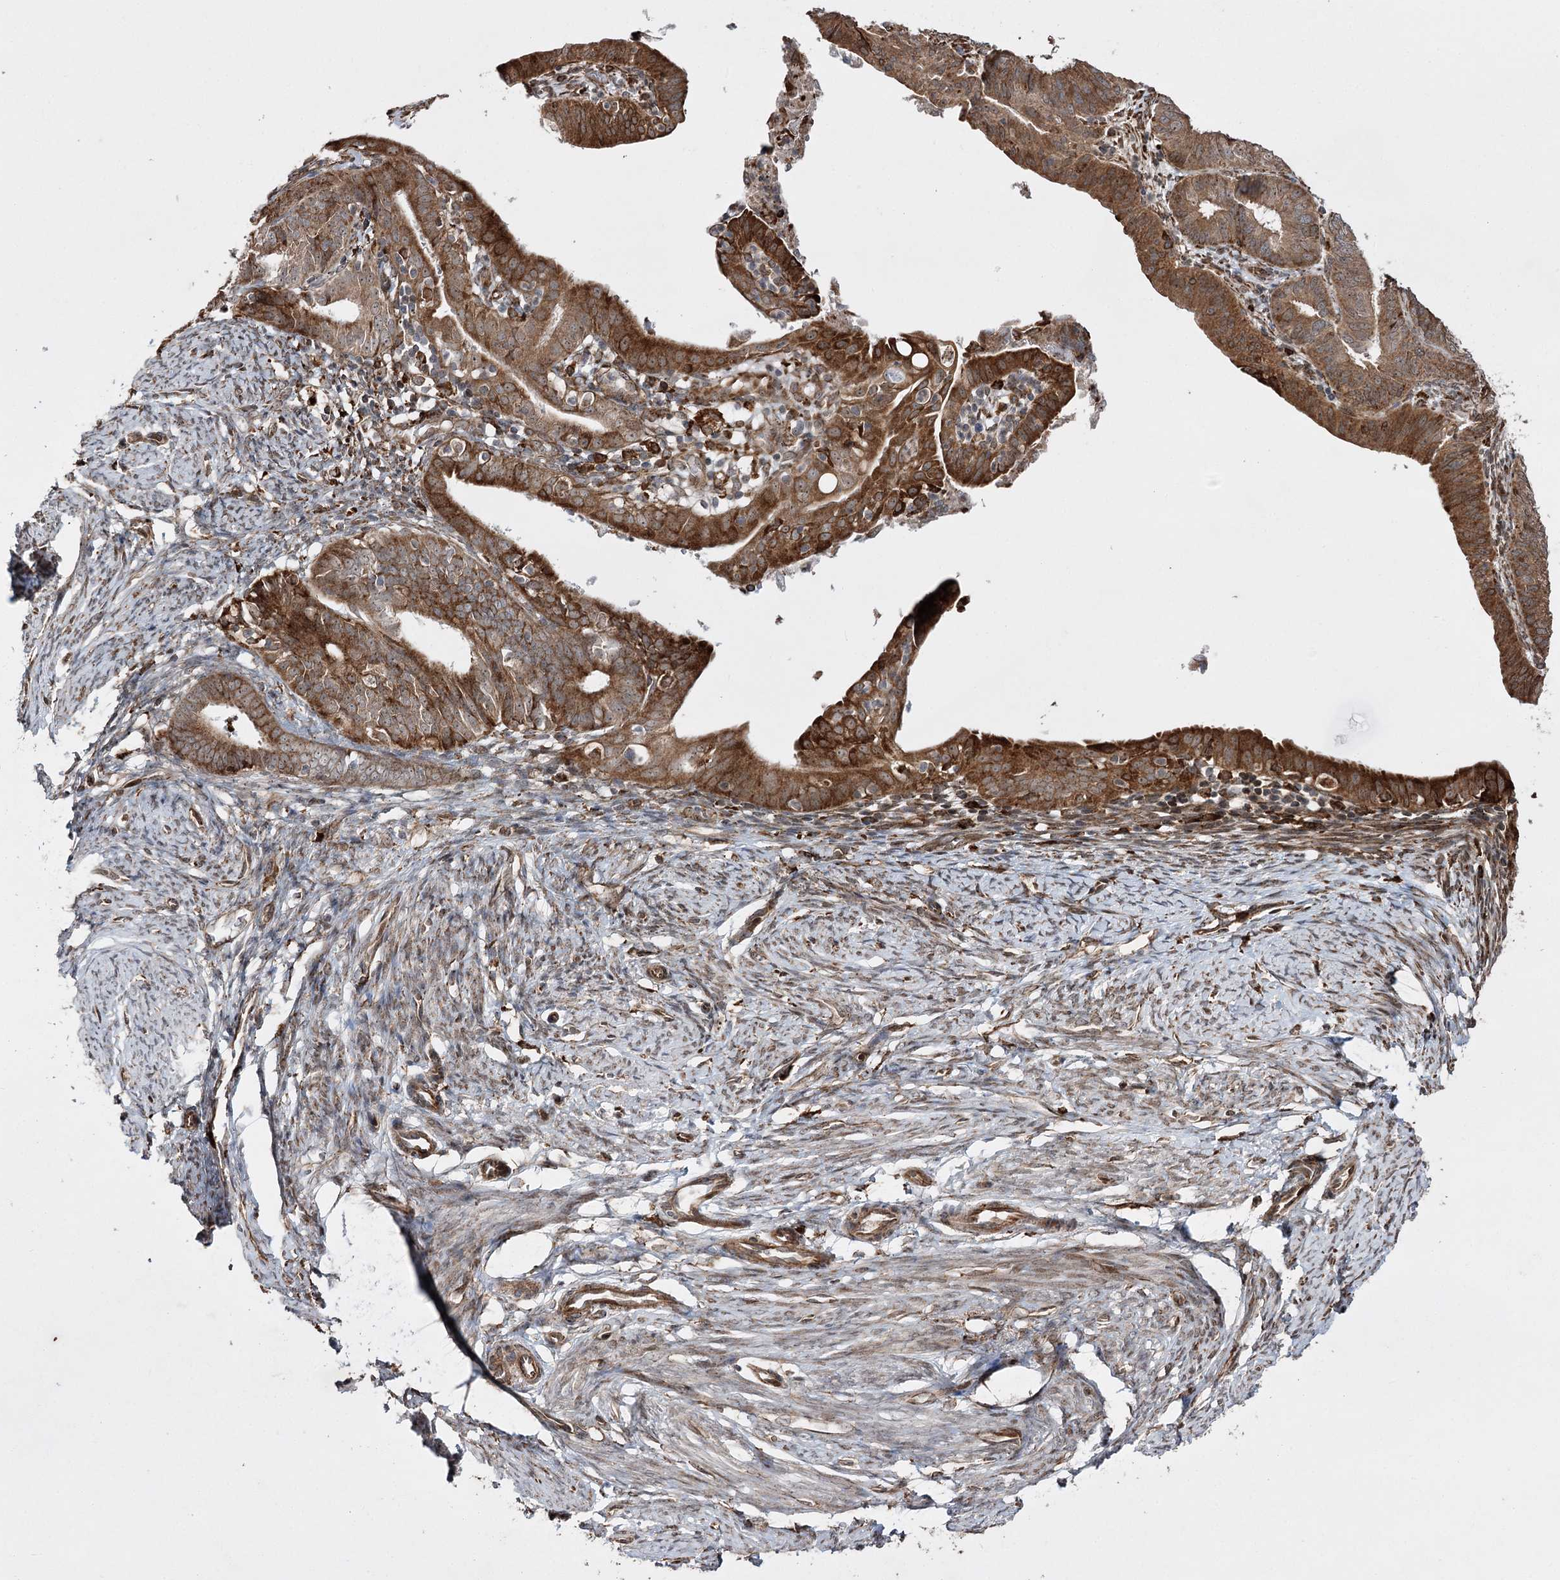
{"staining": {"intensity": "strong", "quantity": ">75%", "location": "cytoplasmic/membranous"}, "tissue": "endometrial cancer", "cell_type": "Tumor cells", "image_type": "cancer", "snomed": [{"axis": "morphology", "description": "Adenocarcinoma, NOS"}, {"axis": "topography", "description": "Endometrium"}], "caption": "Approximately >75% of tumor cells in human endometrial adenocarcinoma show strong cytoplasmic/membranous protein expression as visualized by brown immunohistochemical staining.", "gene": "FANCL", "patient": {"sex": "female", "age": 51}}